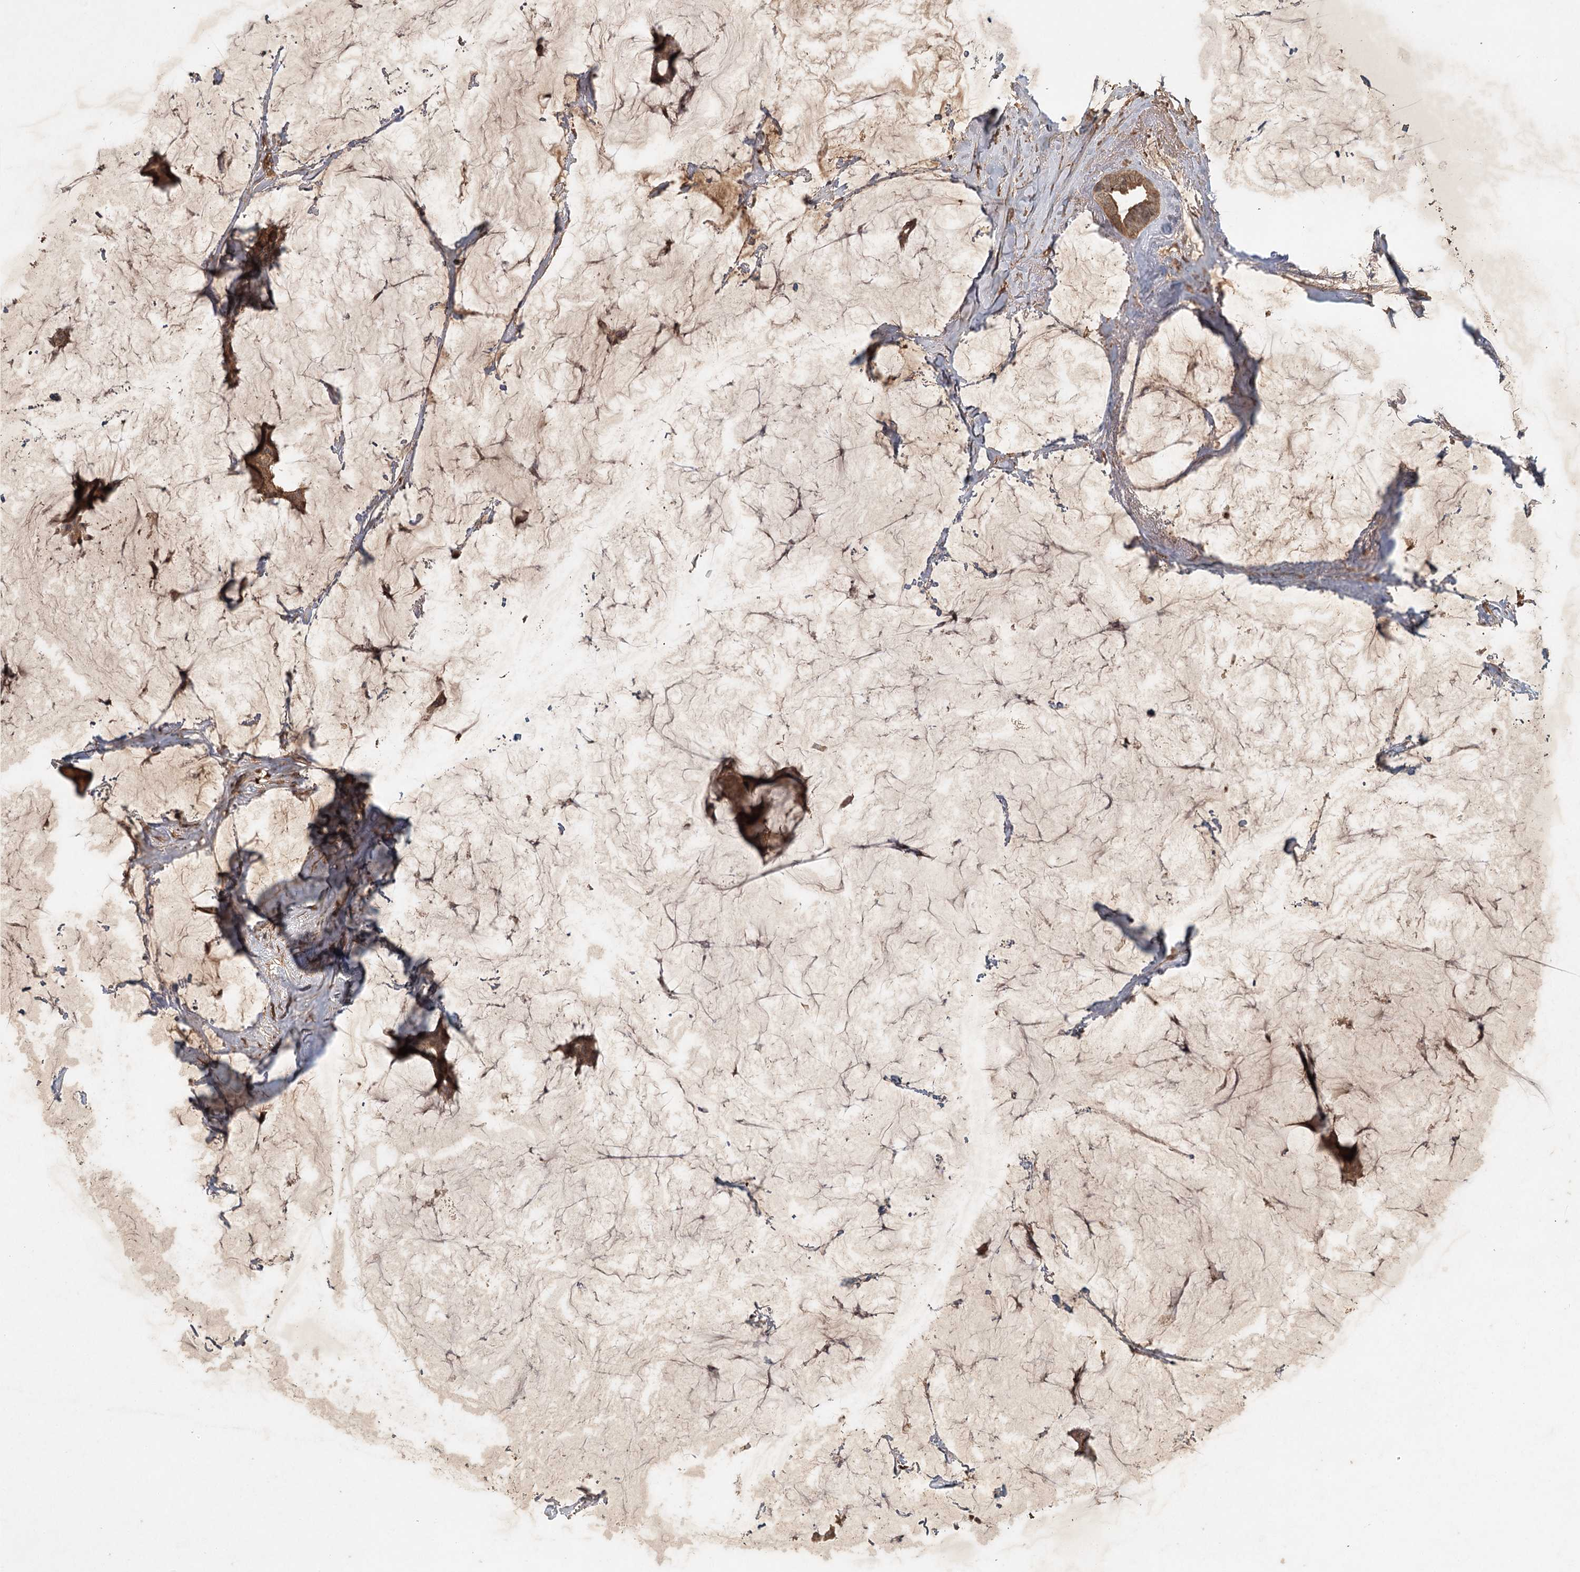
{"staining": {"intensity": "moderate", "quantity": ">75%", "location": "cytoplasmic/membranous"}, "tissue": "breast cancer", "cell_type": "Tumor cells", "image_type": "cancer", "snomed": [{"axis": "morphology", "description": "Duct carcinoma"}, {"axis": "topography", "description": "Breast"}], "caption": "Immunohistochemical staining of human breast cancer (infiltrating ductal carcinoma) exhibits moderate cytoplasmic/membranous protein staining in approximately >75% of tumor cells.", "gene": "ARL13A", "patient": {"sex": "female", "age": 93}}